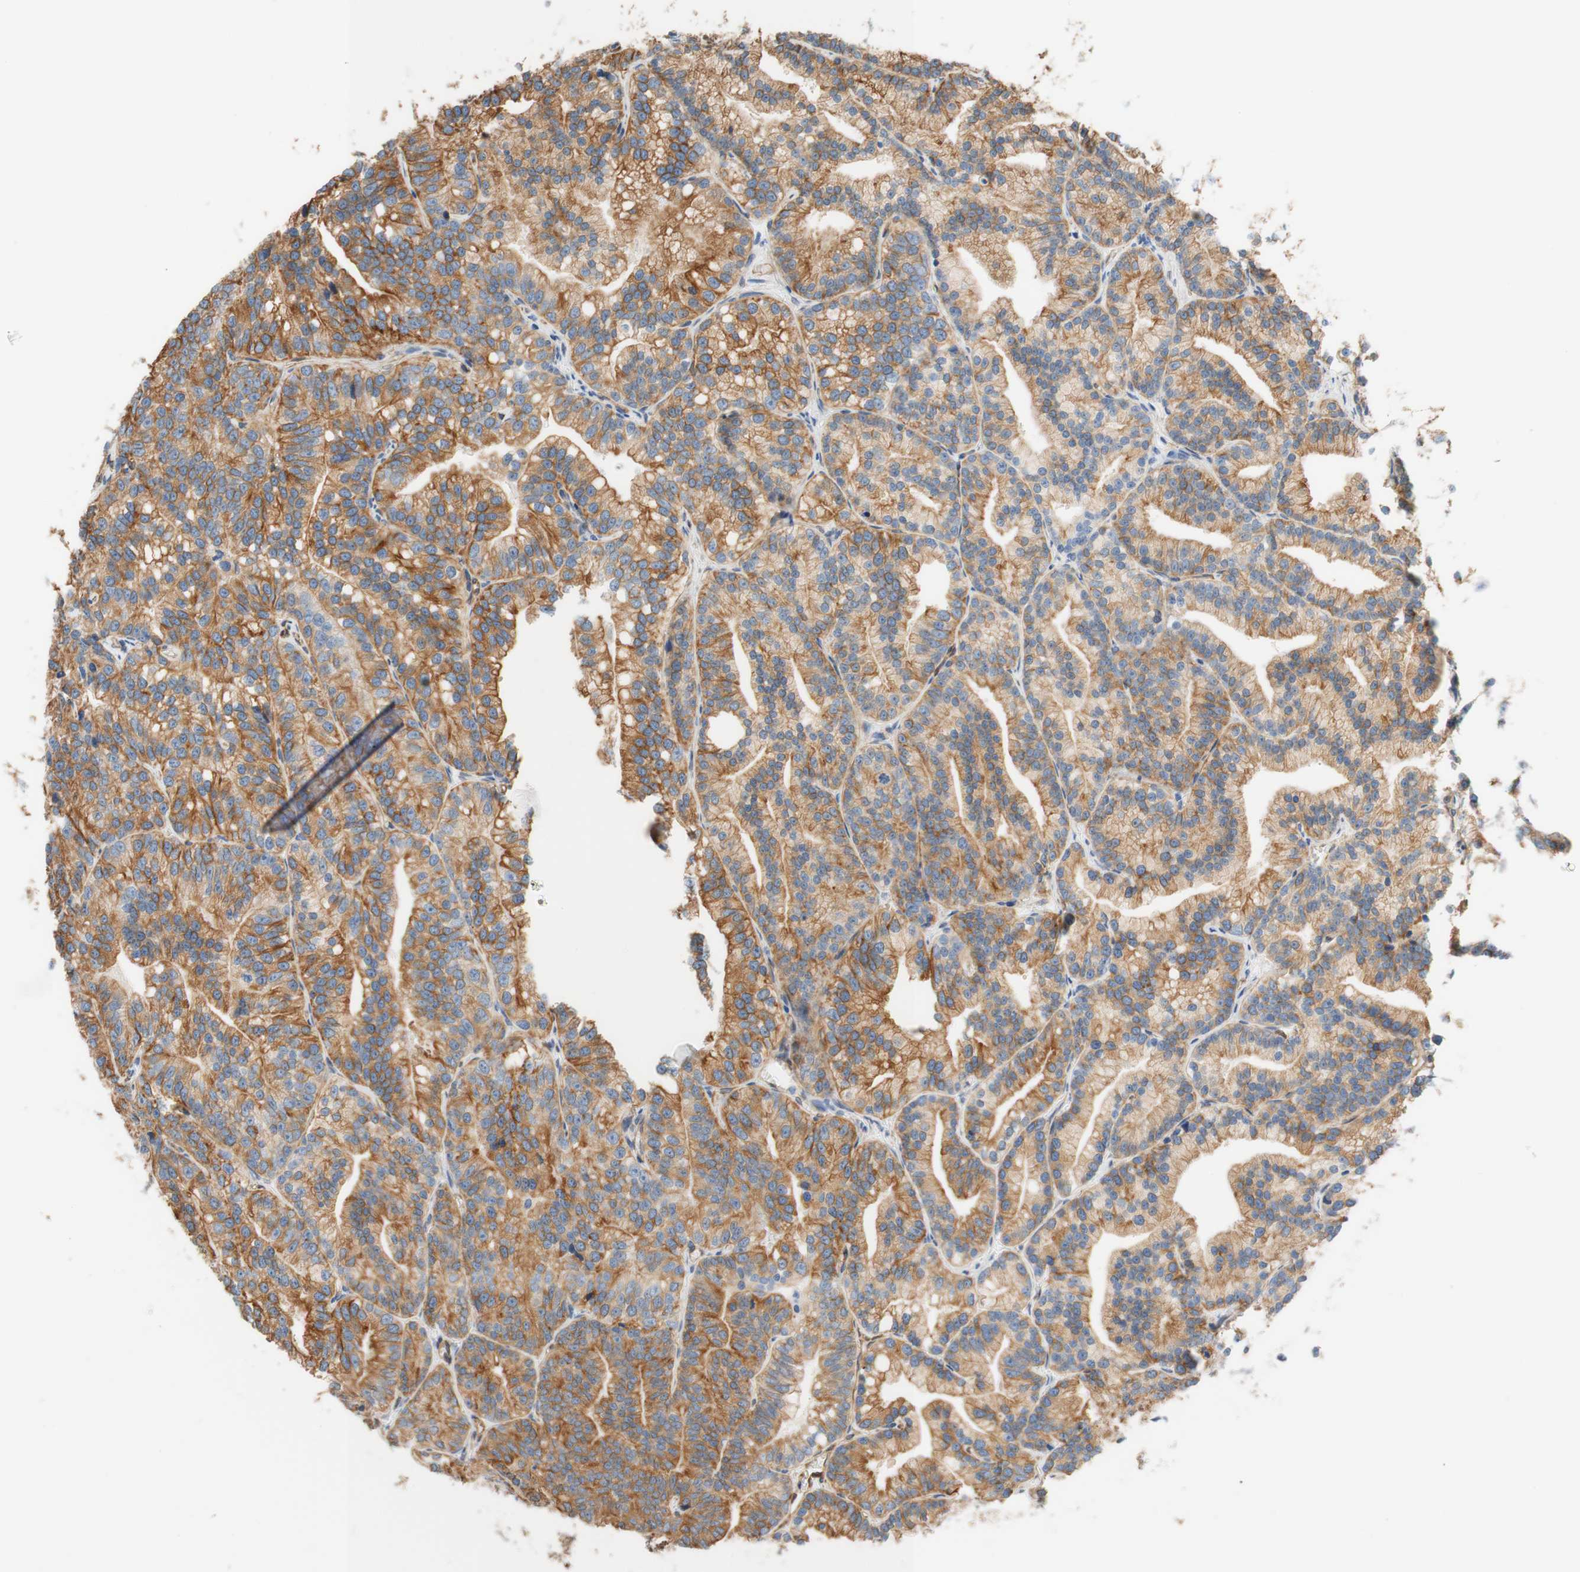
{"staining": {"intensity": "moderate", "quantity": ">75%", "location": "cytoplasmic/membranous"}, "tissue": "prostate cancer", "cell_type": "Tumor cells", "image_type": "cancer", "snomed": [{"axis": "morphology", "description": "Adenocarcinoma, Low grade"}, {"axis": "topography", "description": "Prostate"}], "caption": "This image exhibits immunohistochemistry staining of human prostate cancer (low-grade adenocarcinoma), with medium moderate cytoplasmic/membranous expression in approximately >75% of tumor cells.", "gene": "ENDOD1", "patient": {"sex": "male", "age": 89}}